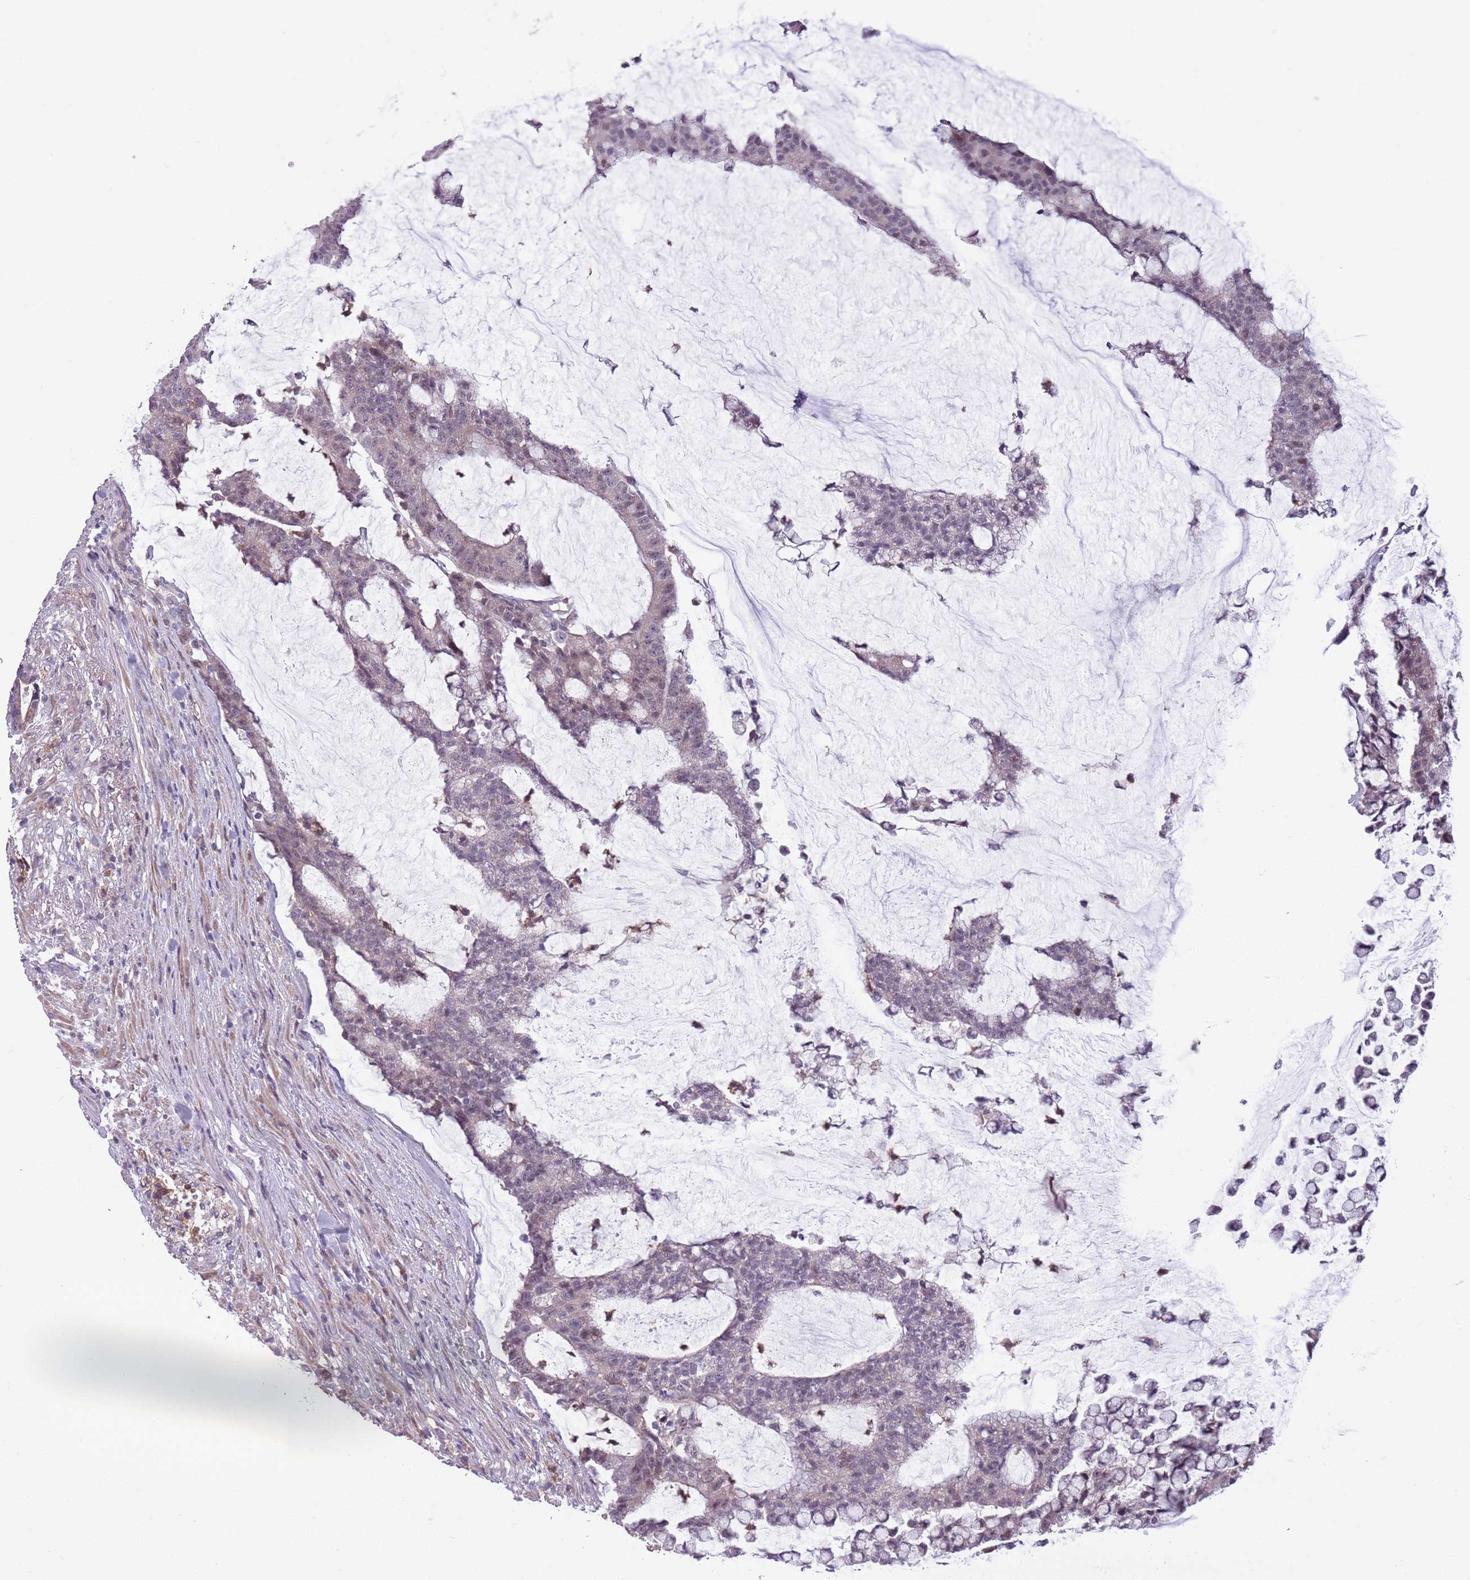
{"staining": {"intensity": "negative", "quantity": "none", "location": "none"}, "tissue": "colorectal cancer", "cell_type": "Tumor cells", "image_type": "cancer", "snomed": [{"axis": "morphology", "description": "Adenocarcinoma, NOS"}, {"axis": "topography", "description": "Colon"}], "caption": "Tumor cells show no significant positivity in adenocarcinoma (colorectal).", "gene": "JAML", "patient": {"sex": "female", "age": 84}}